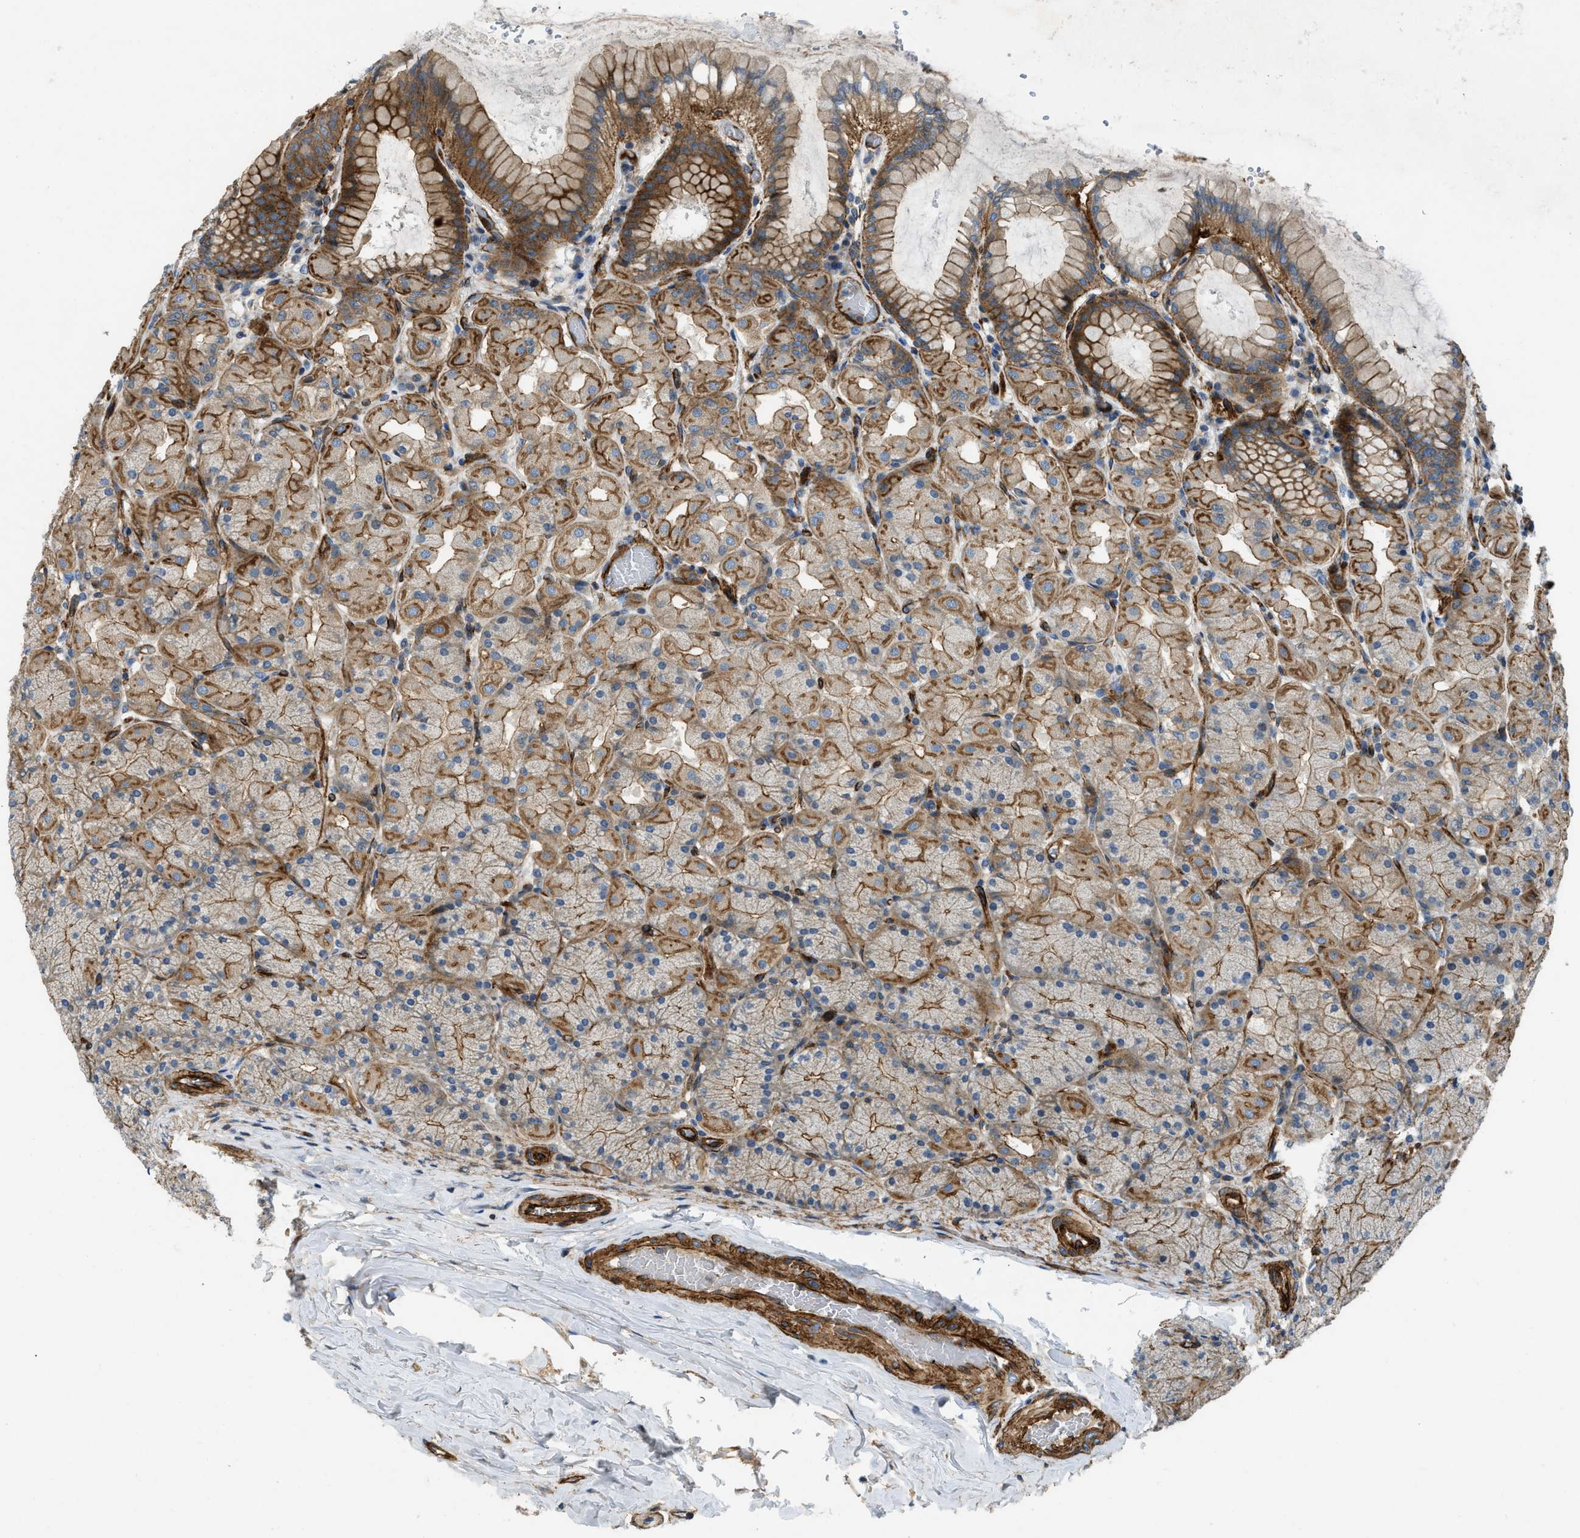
{"staining": {"intensity": "strong", "quantity": "25%-75%", "location": "cytoplasmic/membranous"}, "tissue": "stomach", "cell_type": "Glandular cells", "image_type": "normal", "snomed": [{"axis": "morphology", "description": "Normal tissue, NOS"}, {"axis": "topography", "description": "Stomach, upper"}], "caption": "Immunohistochemical staining of benign human stomach demonstrates 25%-75% levels of strong cytoplasmic/membranous protein positivity in approximately 25%-75% of glandular cells. (Brightfield microscopy of DAB IHC at high magnification).", "gene": "NYNRIN", "patient": {"sex": "female", "age": 56}}